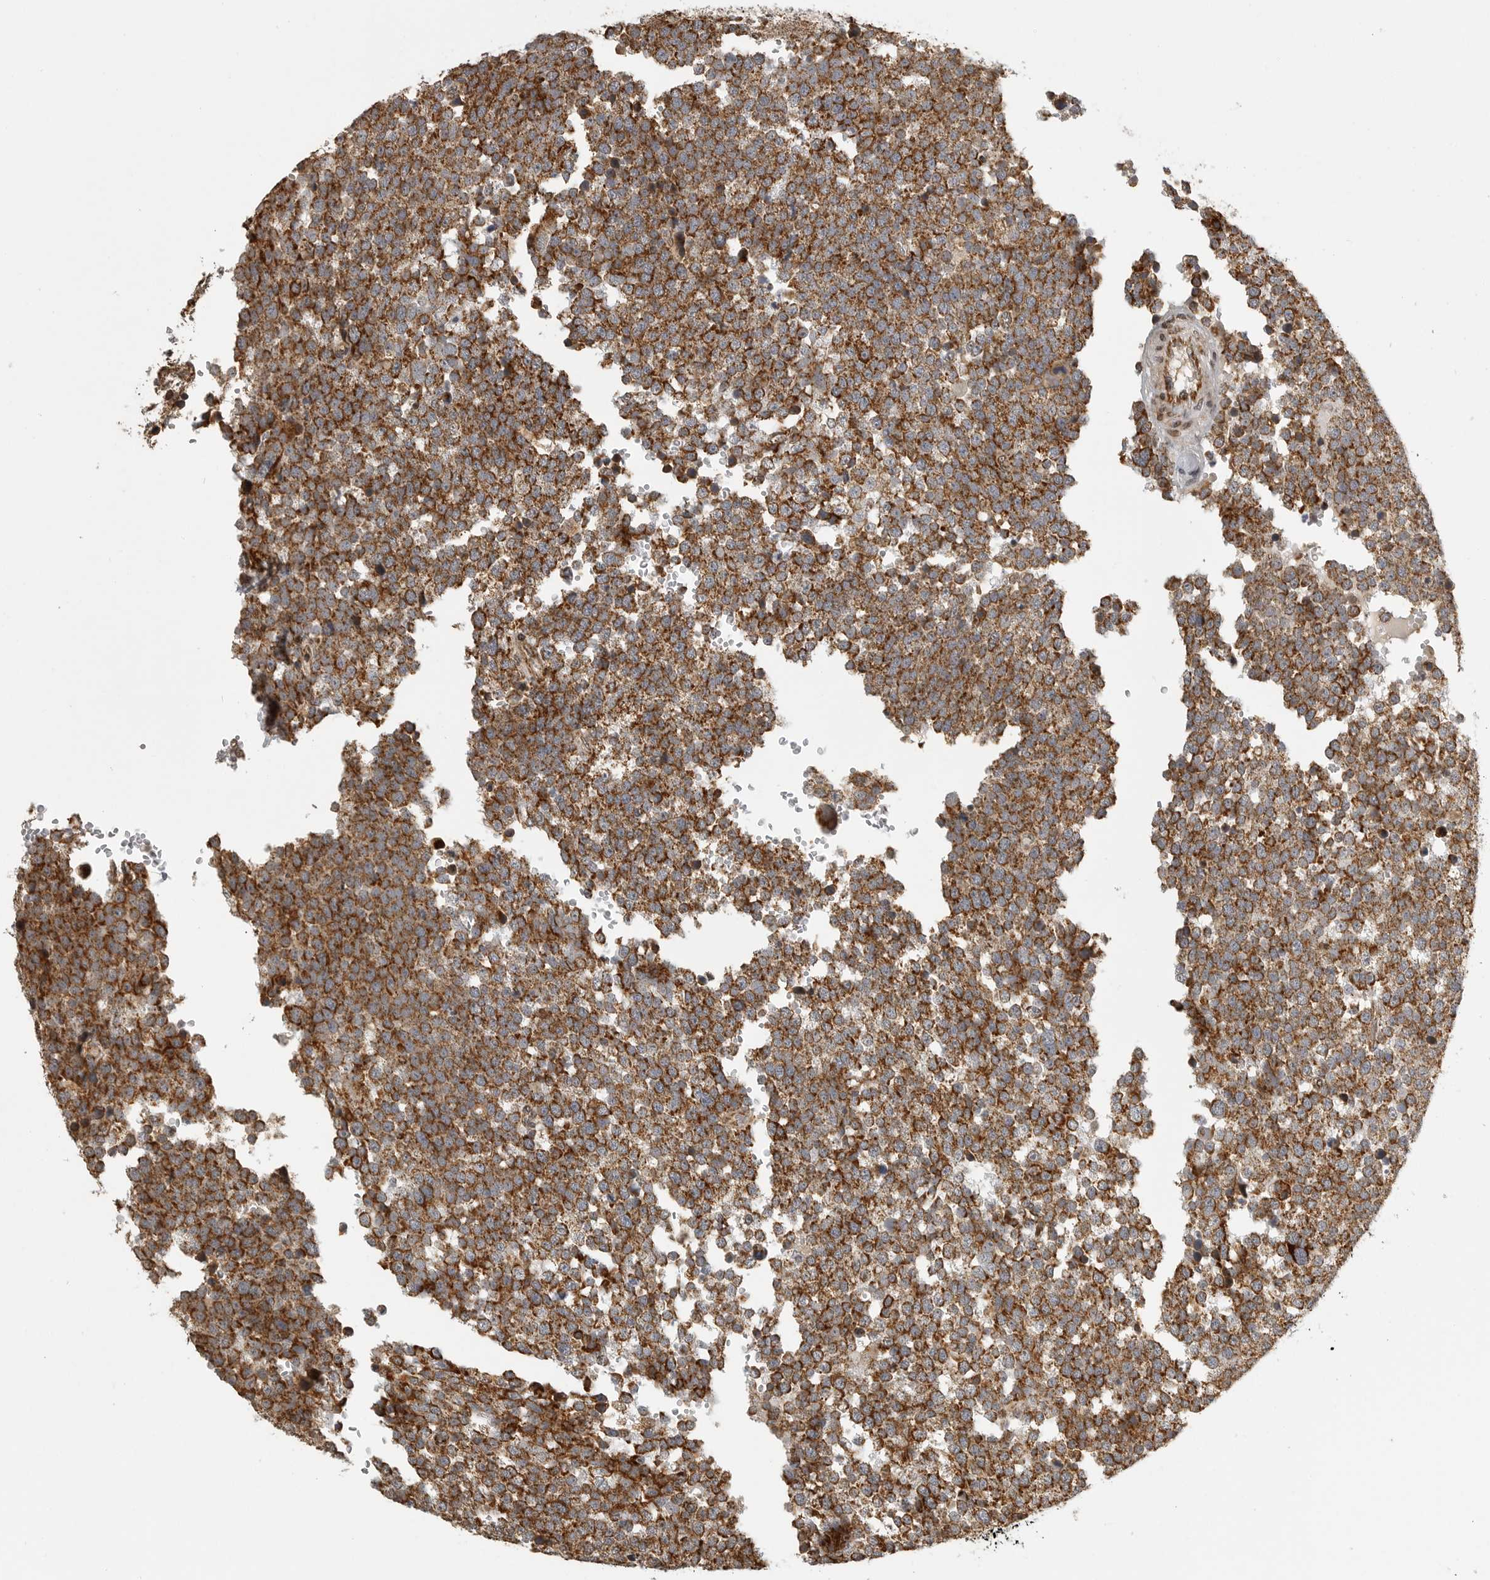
{"staining": {"intensity": "strong", "quantity": ">75%", "location": "cytoplasmic/membranous"}, "tissue": "testis cancer", "cell_type": "Tumor cells", "image_type": "cancer", "snomed": [{"axis": "morphology", "description": "Seminoma, NOS"}, {"axis": "topography", "description": "Testis"}], "caption": "The image reveals staining of testis cancer (seminoma), revealing strong cytoplasmic/membranous protein staining (brown color) within tumor cells.", "gene": "NARS2", "patient": {"sex": "male", "age": 71}}